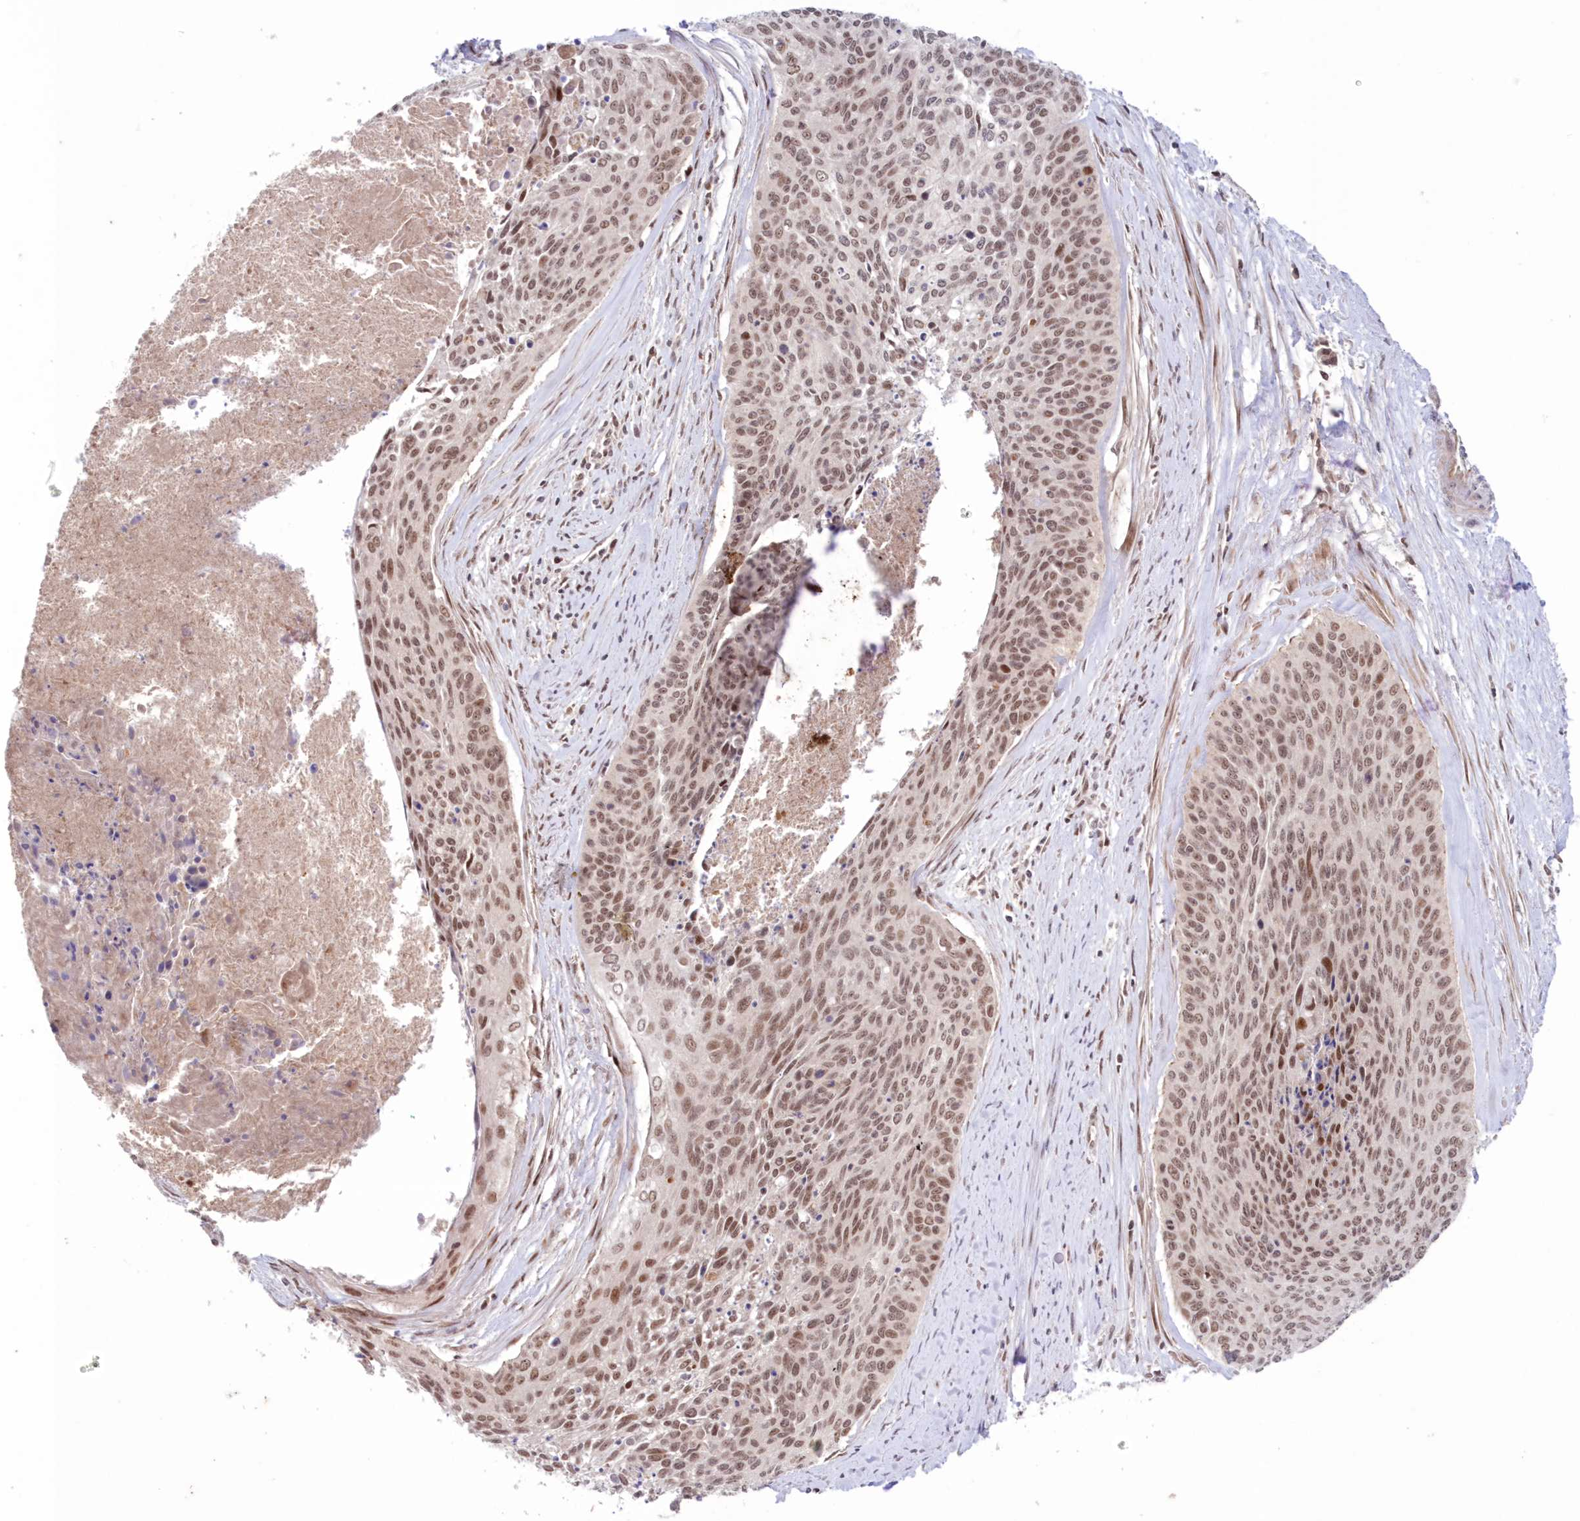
{"staining": {"intensity": "moderate", "quantity": ">75%", "location": "nuclear"}, "tissue": "cervical cancer", "cell_type": "Tumor cells", "image_type": "cancer", "snomed": [{"axis": "morphology", "description": "Squamous cell carcinoma, NOS"}, {"axis": "topography", "description": "Cervix"}], "caption": "This micrograph displays immunohistochemistry staining of human cervical cancer, with medium moderate nuclear positivity in approximately >75% of tumor cells.", "gene": "NOA1", "patient": {"sex": "female", "age": 55}}